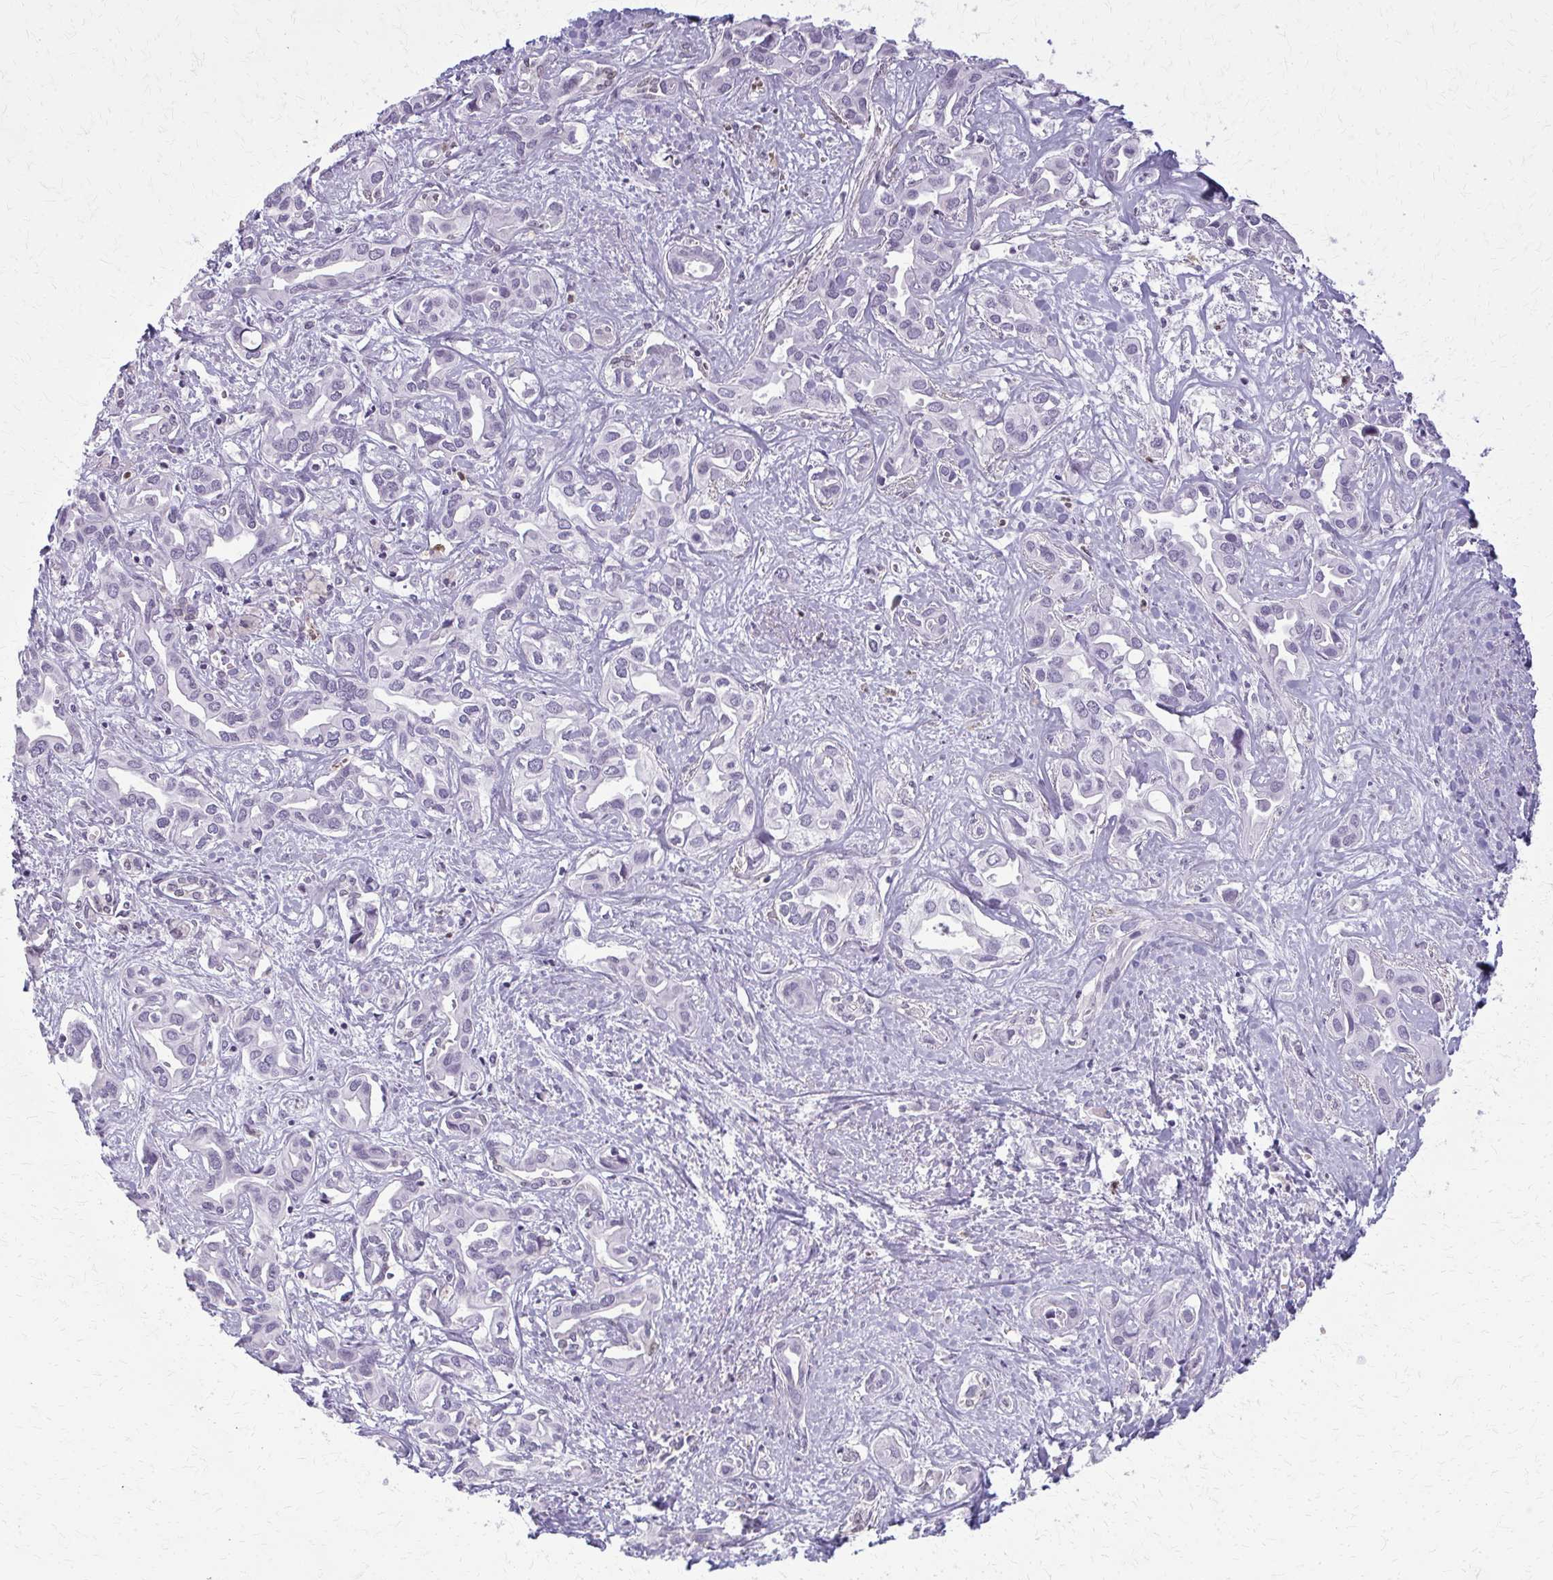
{"staining": {"intensity": "negative", "quantity": "none", "location": "none"}, "tissue": "liver cancer", "cell_type": "Tumor cells", "image_type": "cancer", "snomed": [{"axis": "morphology", "description": "Cholangiocarcinoma"}, {"axis": "topography", "description": "Liver"}], "caption": "Tumor cells are negative for brown protein staining in liver cancer (cholangiocarcinoma). Nuclei are stained in blue.", "gene": "CA3", "patient": {"sex": "female", "age": 64}}